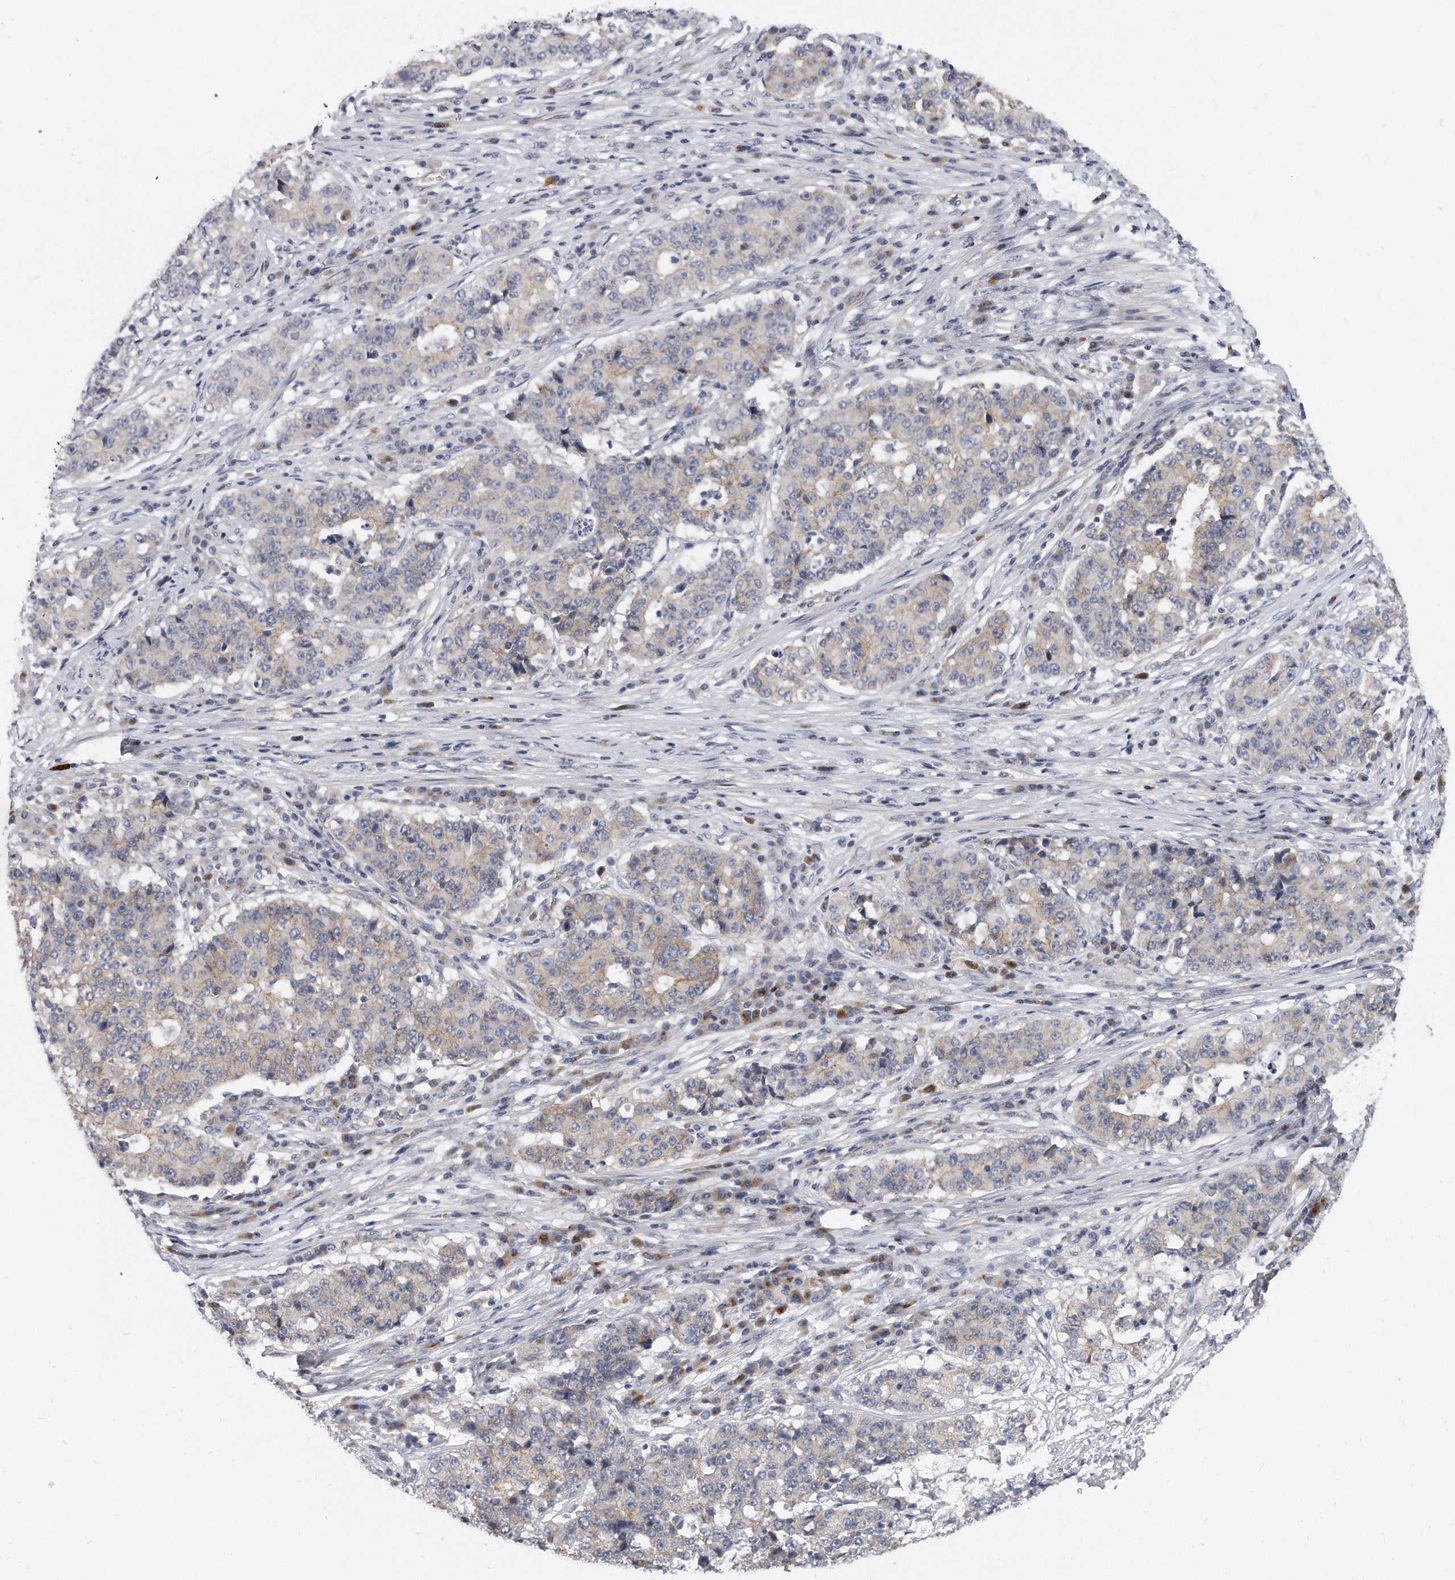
{"staining": {"intensity": "negative", "quantity": "none", "location": "none"}, "tissue": "stomach cancer", "cell_type": "Tumor cells", "image_type": "cancer", "snomed": [{"axis": "morphology", "description": "Adenocarcinoma, NOS"}, {"axis": "topography", "description": "Stomach"}], "caption": "Immunohistochemistry photomicrograph of neoplastic tissue: human adenocarcinoma (stomach) stained with DAB (3,3'-diaminobenzidine) demonstrates no significant protein positivity in tumor cells. (IHC, brightfield microscopy, high magnification).", "gene": "PLEKHA6", "patient": {"sex": "male", "age": 59}}